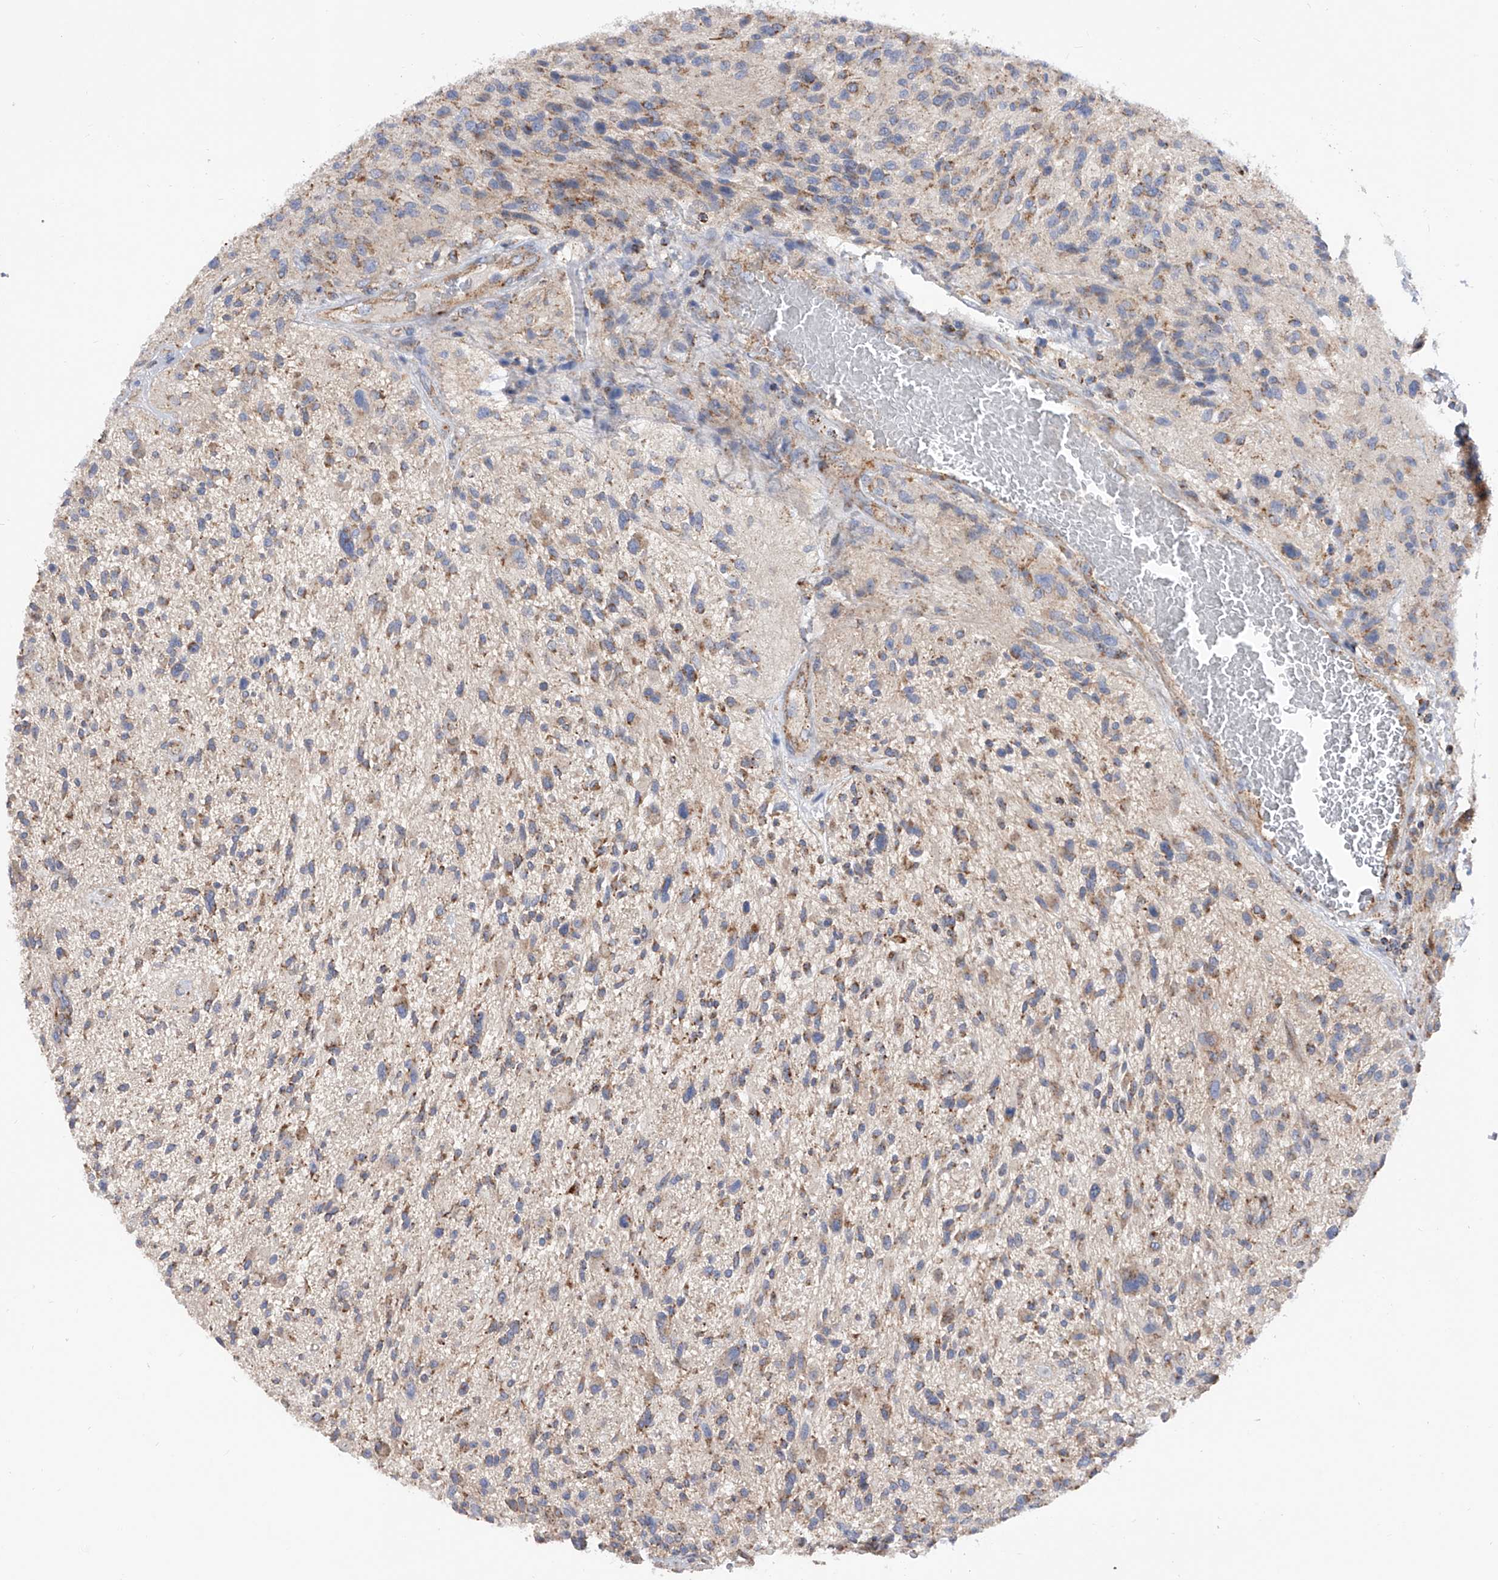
{"staining": {"intensity": "moderate", "quantity": "25%-75%", "location": "cytoplasmic/membranous"}, "tissue": "glioma", "cell_type": "Tumor cells", "image_type": "cancer", "snomed": [{"axis": "morphology", "description": "Glioma, malignant, High grade"}, {"axis": "topography", "description": "Brain"}], "caption": "Protein expression analysis of malignant glioma (high-grade) displays moderate cytoplasmic/membranous staining in about 25%-75% of tumor cells.", "gene": "PDSS2", "patient": {"sex": "male", "age": 47}}